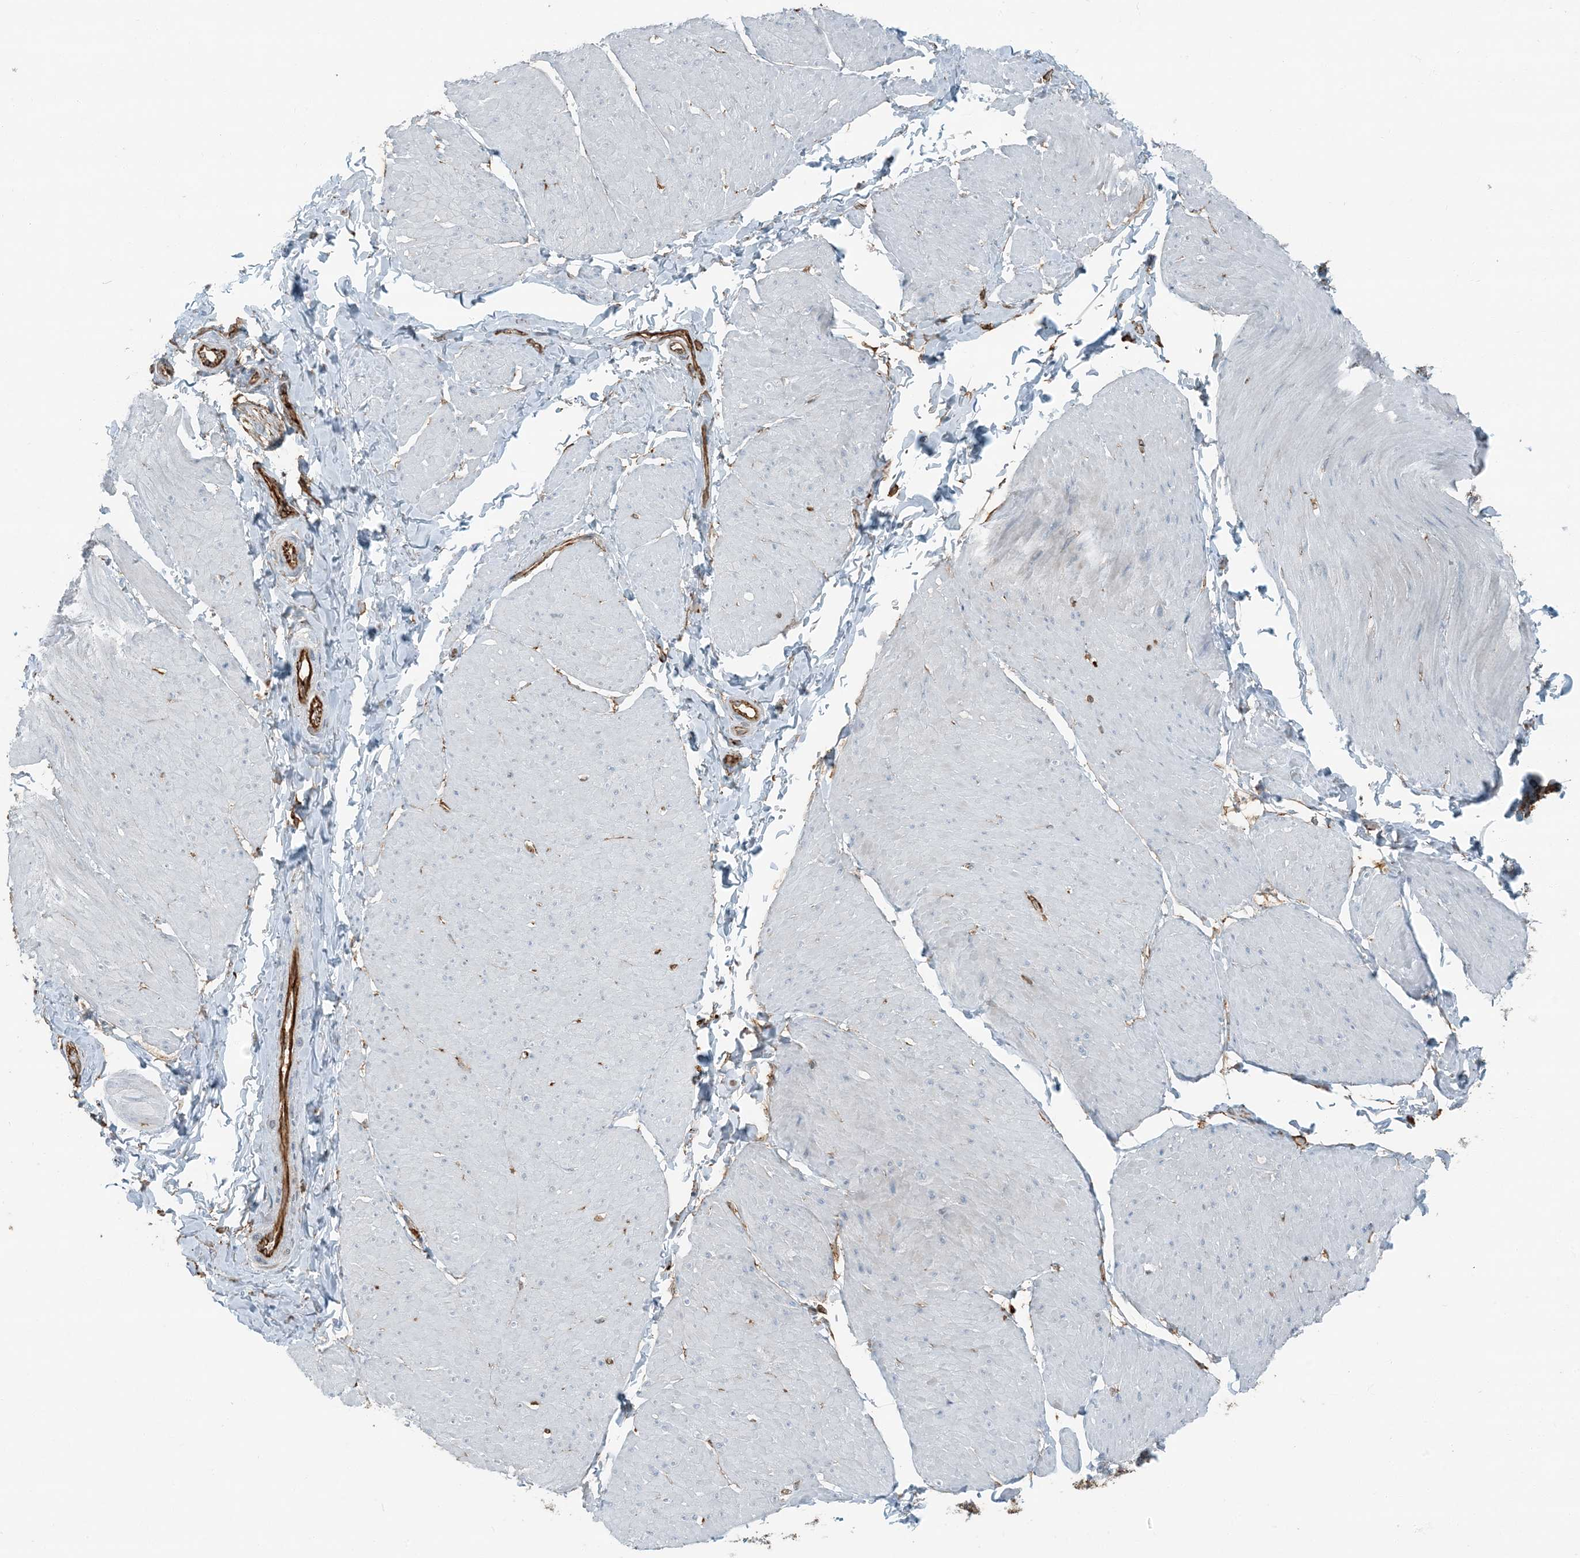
{"staining": {"intensity": "moderate", "quantity": "<25%", "location": "cytoplasmic/membranous"}, "tissue": "smooth muscle", "cell_type": "Smooth muscle cells", "image_type": "normal", "snomed": [{"axis": "morphology", "description": "Urothelial carcinoma, High grade"}, {"axis": "topography", "description": "Urinary bladder"}], "caption": "This is an image of IHC staining of unremarkable smooth muscle, which shows moderate positivity in the cytoplasmic/membranous of smooth muscle cells.", "gene": "APOBEC3C", "patient": {"sex": "male", "age": 46}}